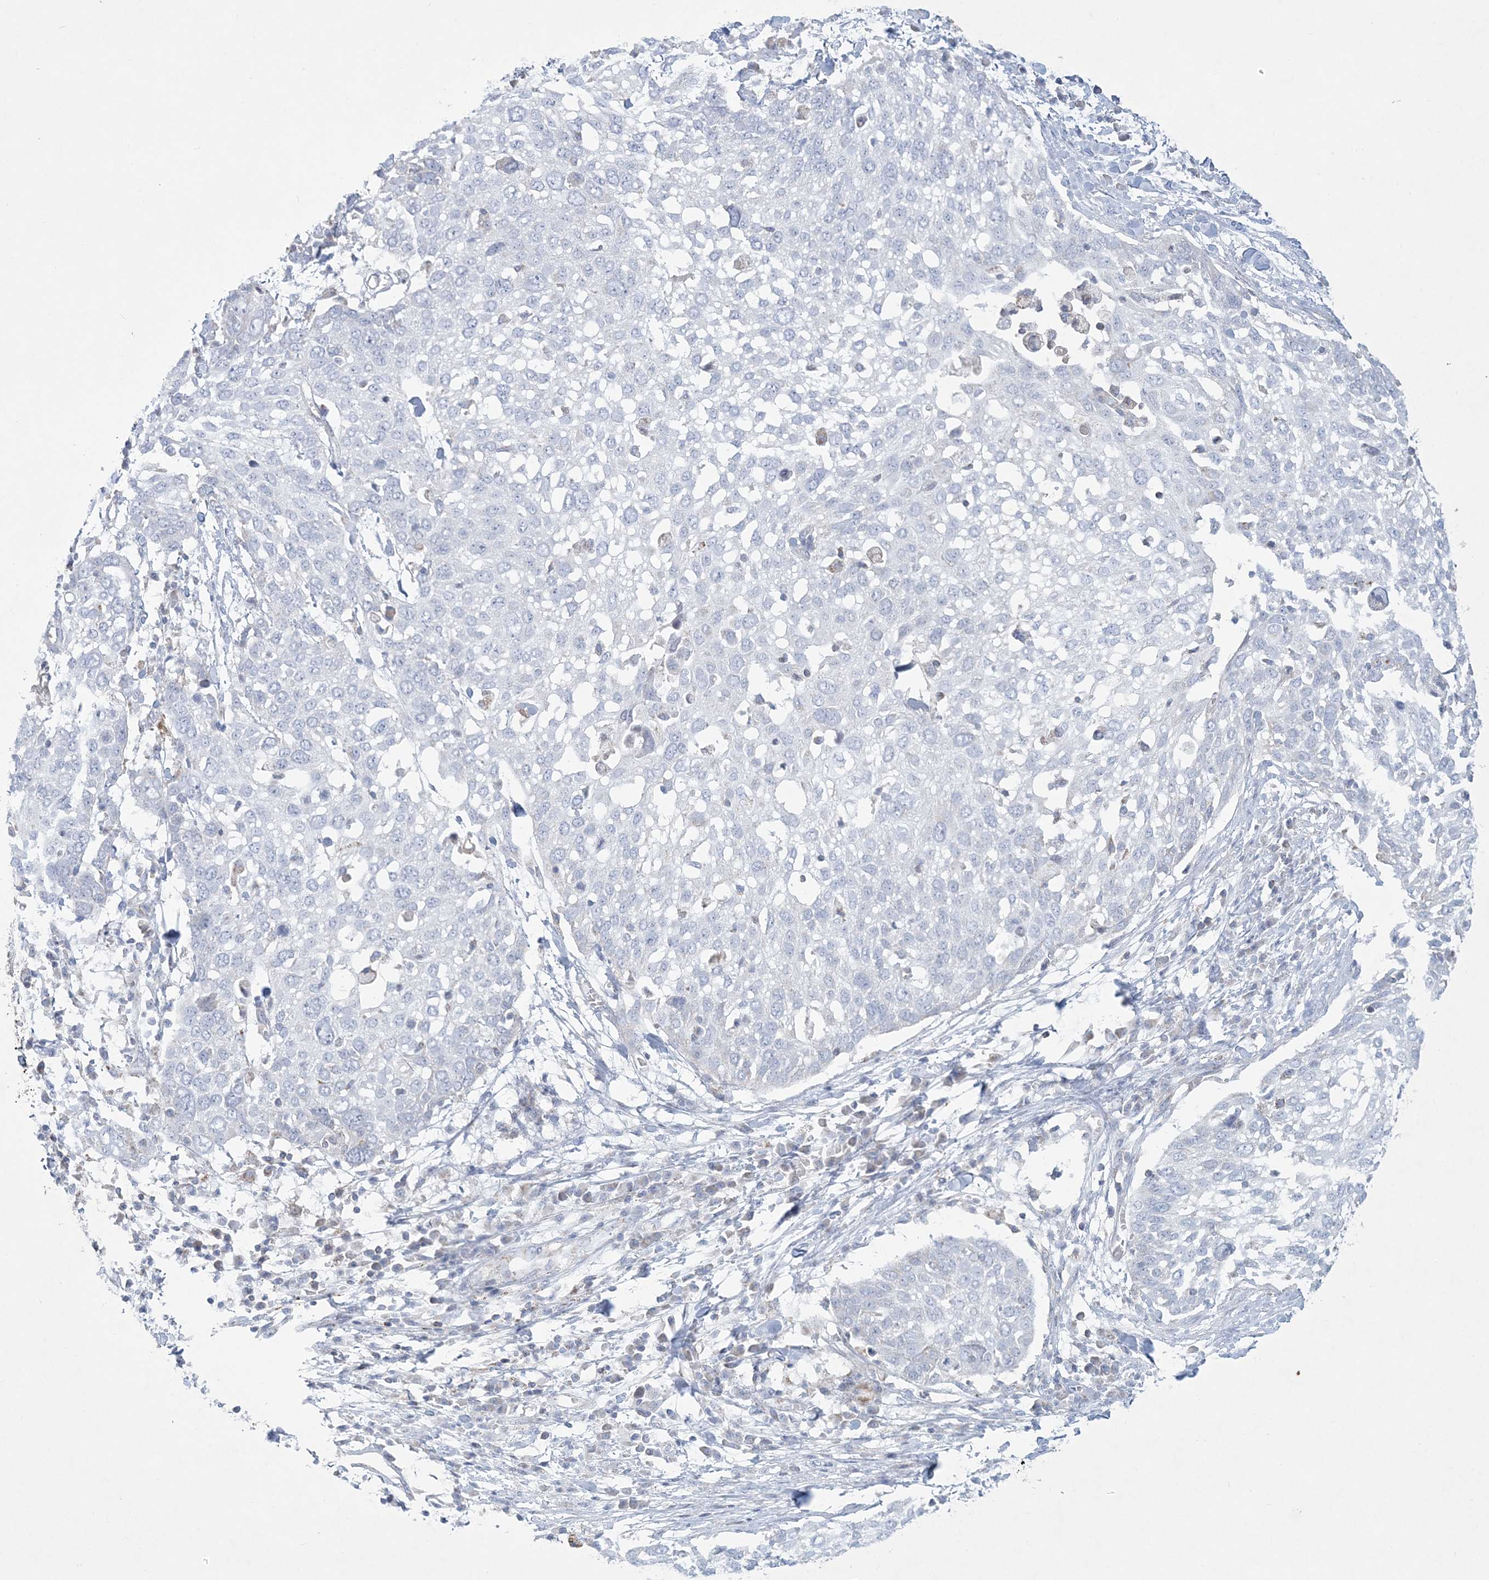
{"staining": {"intensity": "negative", "quantity": "none", "location": "none"}, "tissue": "lung cancer", "cell_type": "Tumor cells", "image_type": "cancer", "snomed": [{"axis": "morphology", "description": "Squamous cell carcinoma, NOS"}, {"axis": "topography", "description": "Lung"}], "caption": "The histopathology image shows no staining of tumor cells in squamous cell carcinoma (lung).", "gene": "TBC1D7", "patient": {"sex": "male", "age": 65}}